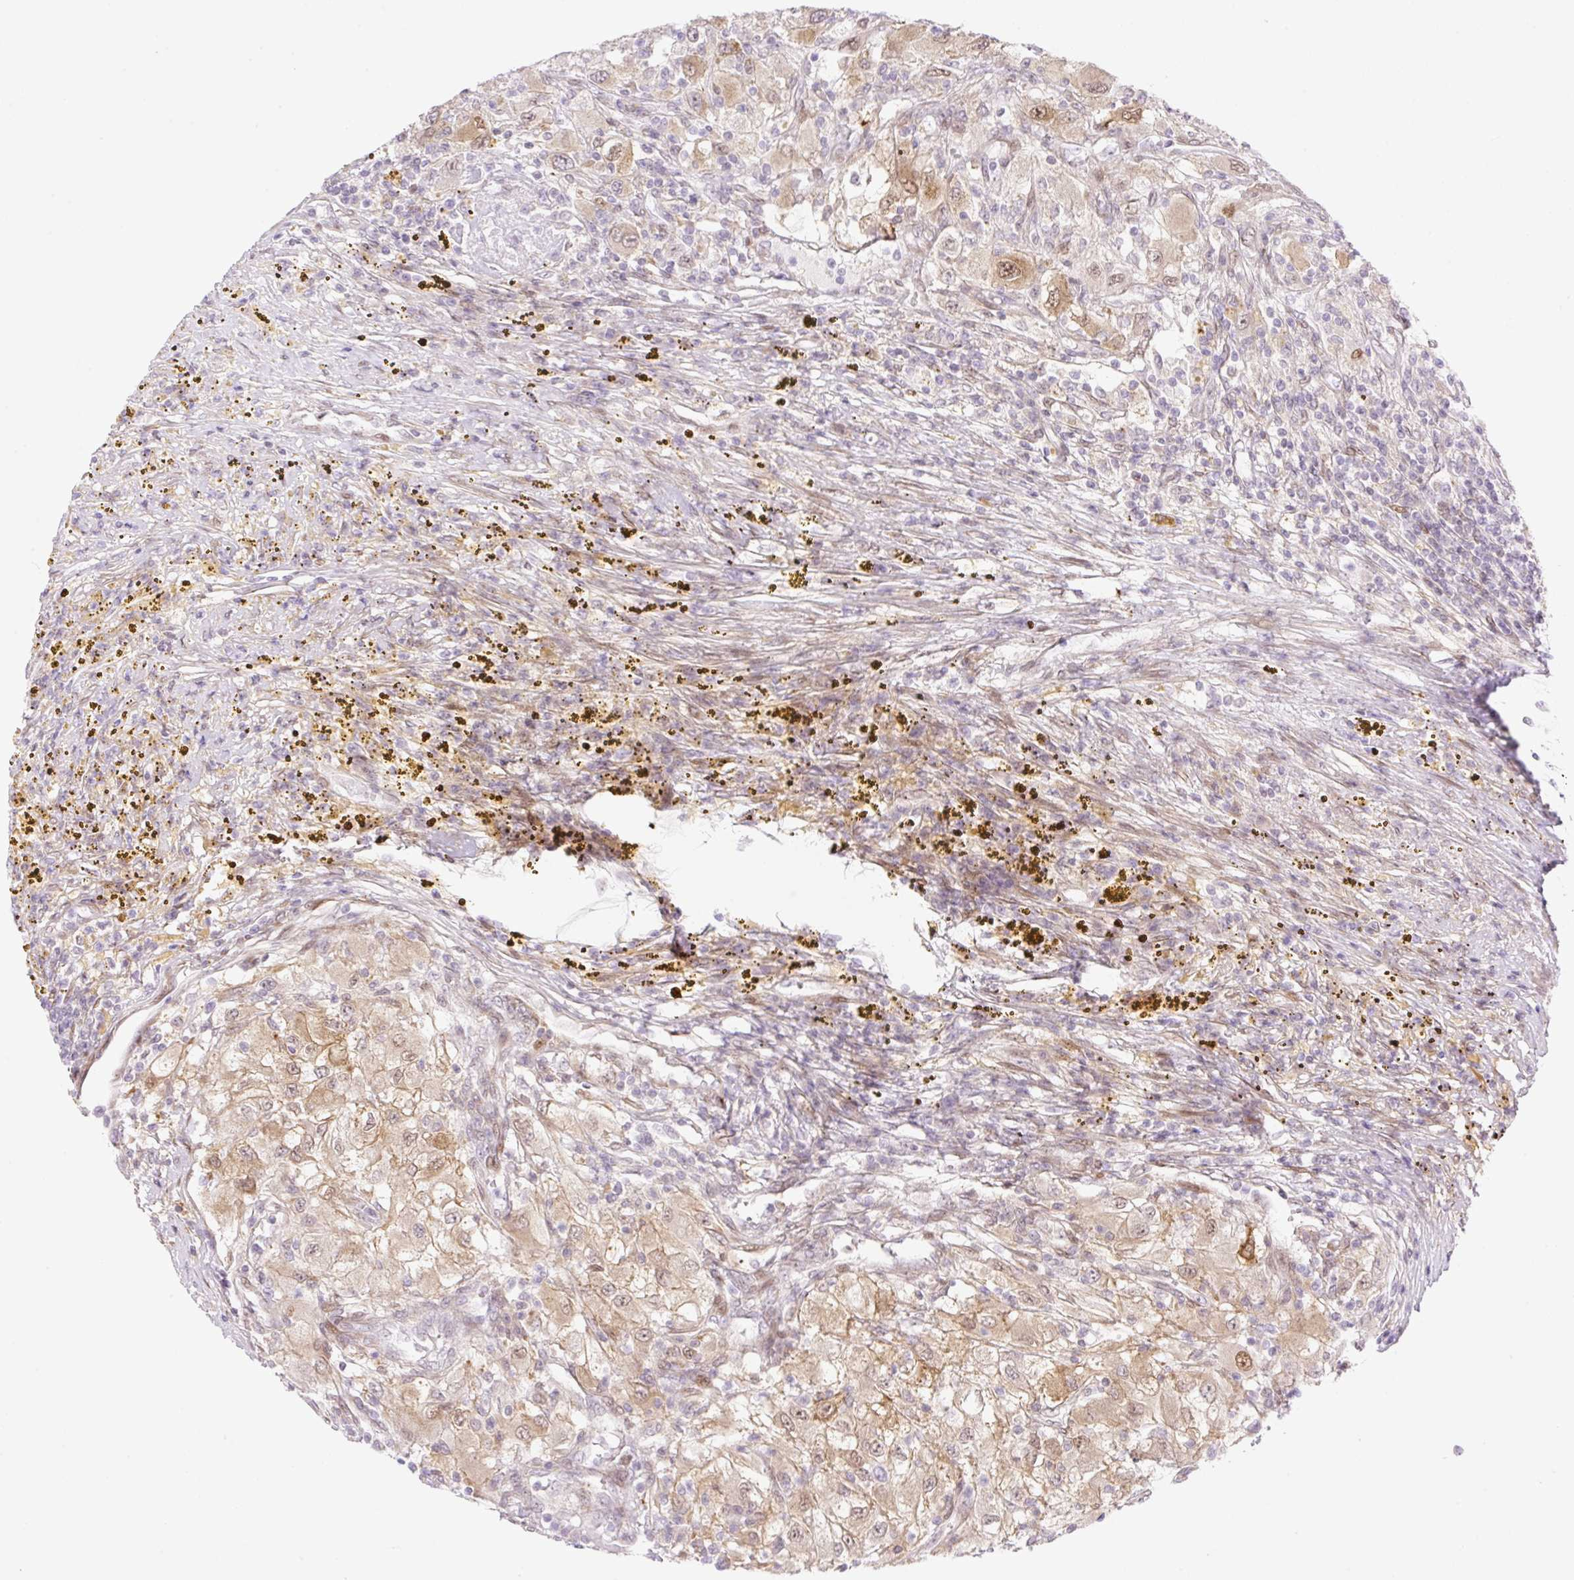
{"staining": {"intensity": "strong", "quantity": "<25%", "location": "cytoplasmic/membranous"}, "tissue": "renal cancer", "cell_type": "Tumor cells", "image_type": "cancer", "snomed": [{"axis": "morphology", "description": "Adenocarcinoma, NOS"}, {"axis": "topography", "description": "Kidney"}], "caption": "Immunohistochemical staining of renal cancer displays strong cytoplasmic/membranous protein expression in about <25% of tumor cells. (Brightfield microscopy of DAB IHC at high magnification).", "gene": "ZFP41", "patient": {"sex": "female", "age": 67}}